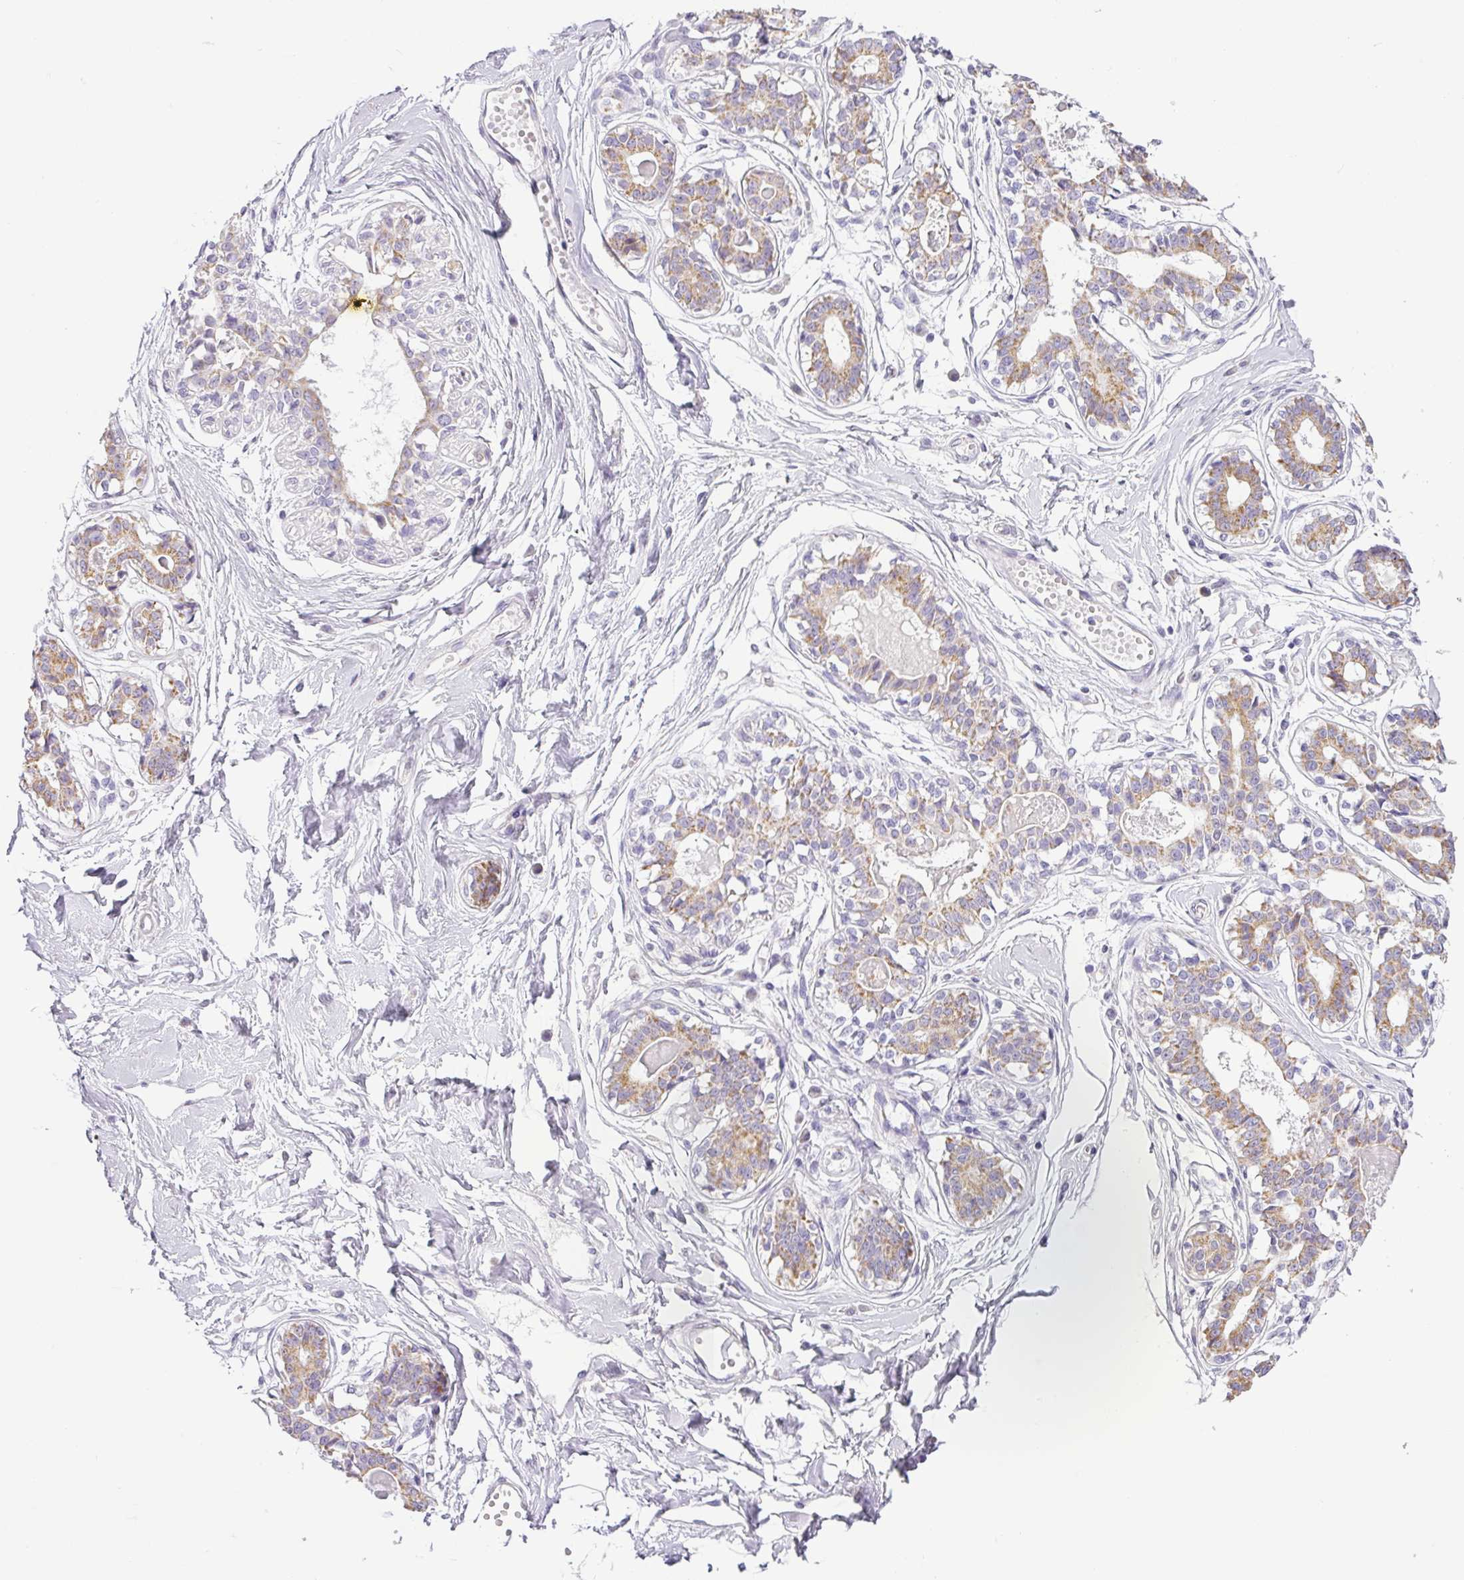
{"staining": {"intensity": "negative", "quantity": "none", "location": "none"}, "tissue": "breast", "cell_type": "Adipocytes", "image_type": "normal", "snomed": [{"axis": "morphology", "description": "Normal tissue, NOS"}, {"axis": "topography", "description": "Breast"}], "caption": "This histopathology image is of unremarkable breast stained with immunohistochemistry to label a protein in brown with the nuclei are counter-stained blue. There is no expression in adipocytes.", "gene": "HMCN2", "patient": {"sex": "female", "age": 45}}